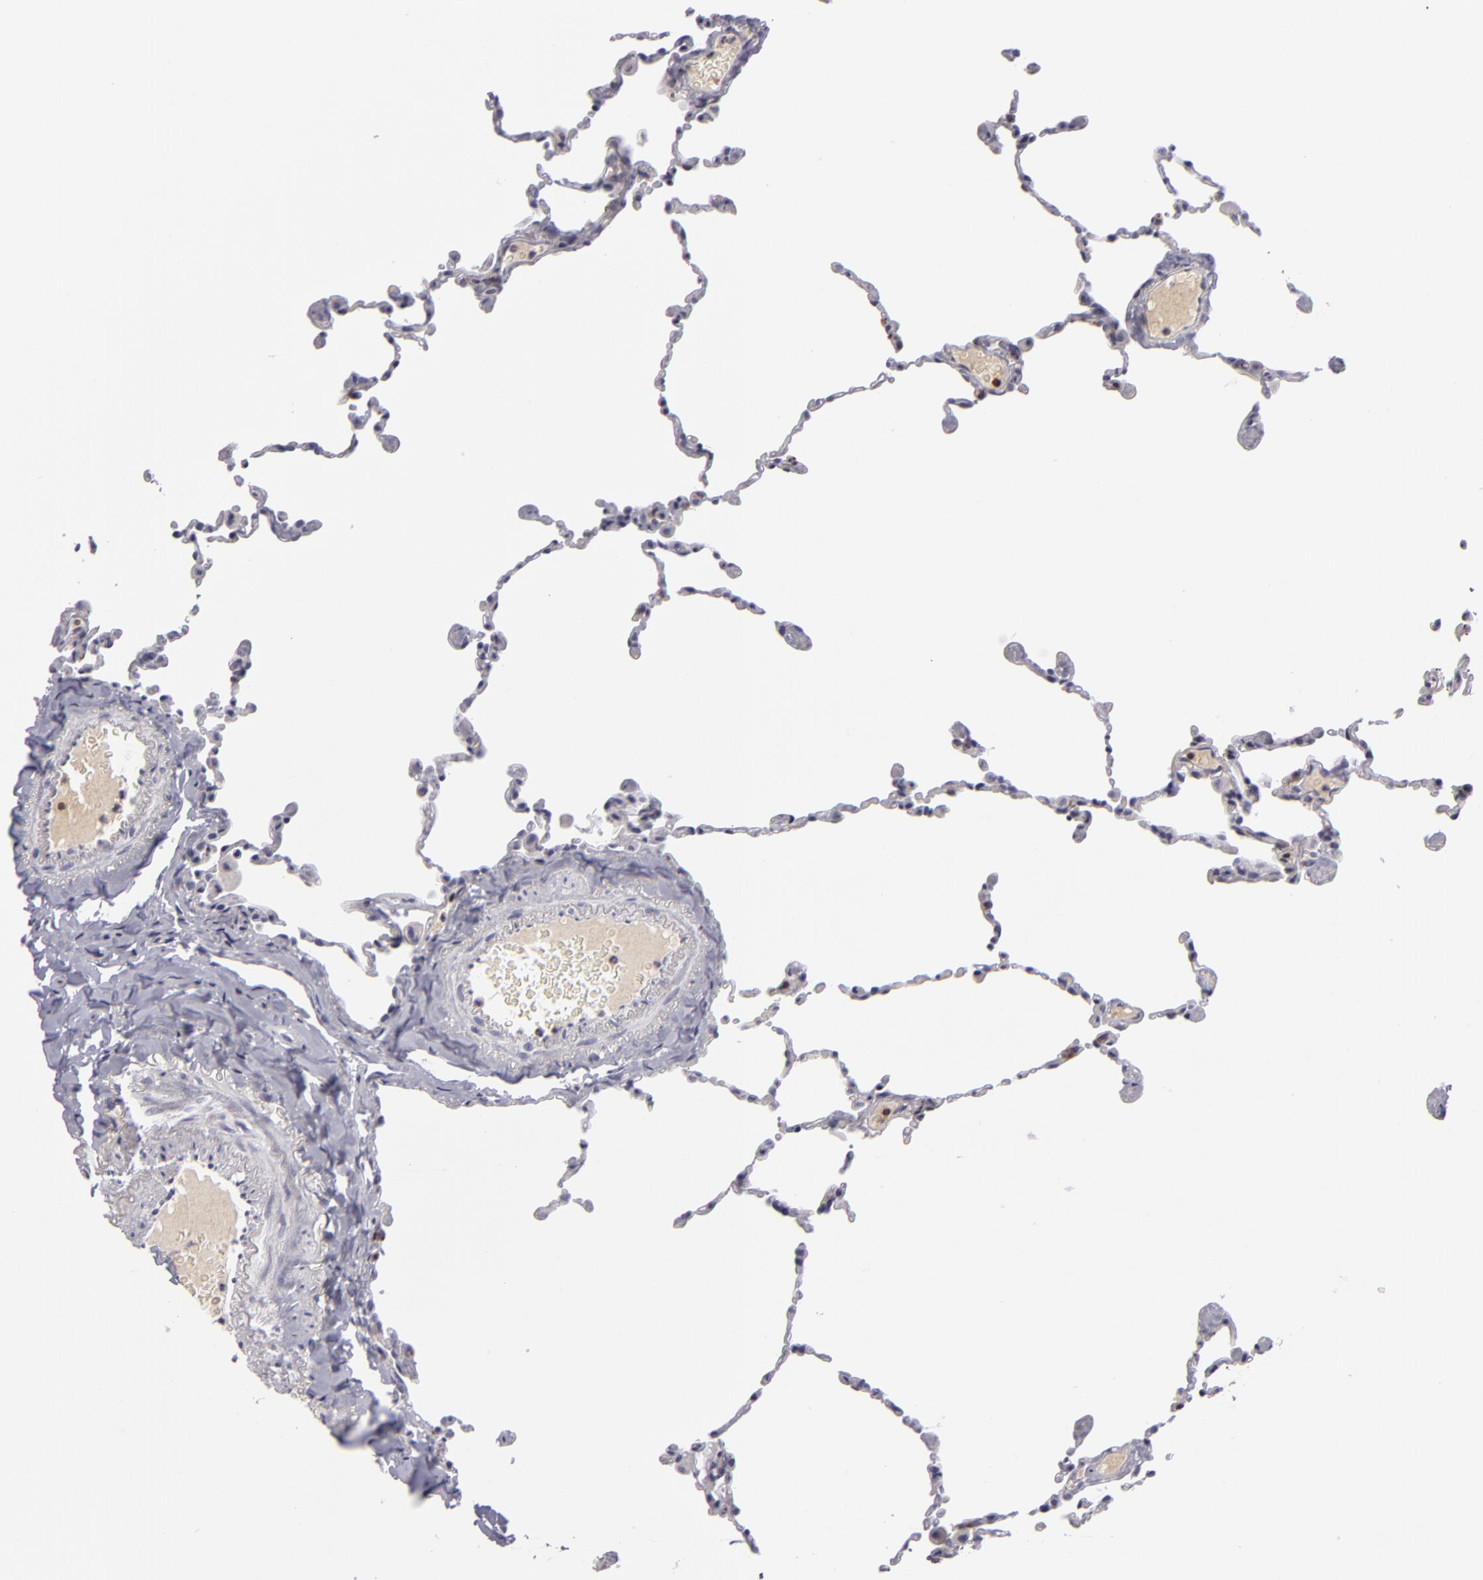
{"staining": {"intensity": "negative", "quantity": "none", "location": "none"}, "tissue": "lung", "cell_type": "Alveolar cells", "image_type": "normal", "snomed": [{"axis": "morphology", "description": "Normal tissue, NOS"}, {"axis": "topography", "description": "Lung"}], "caption": "A photomicrograph of human lung is negative for staining in alveolar cells. (DAB immunohistochemistry (IHC), high magnification).", "gene": "KCNAB2", "patient": {"sex": "female", "age": 61}}